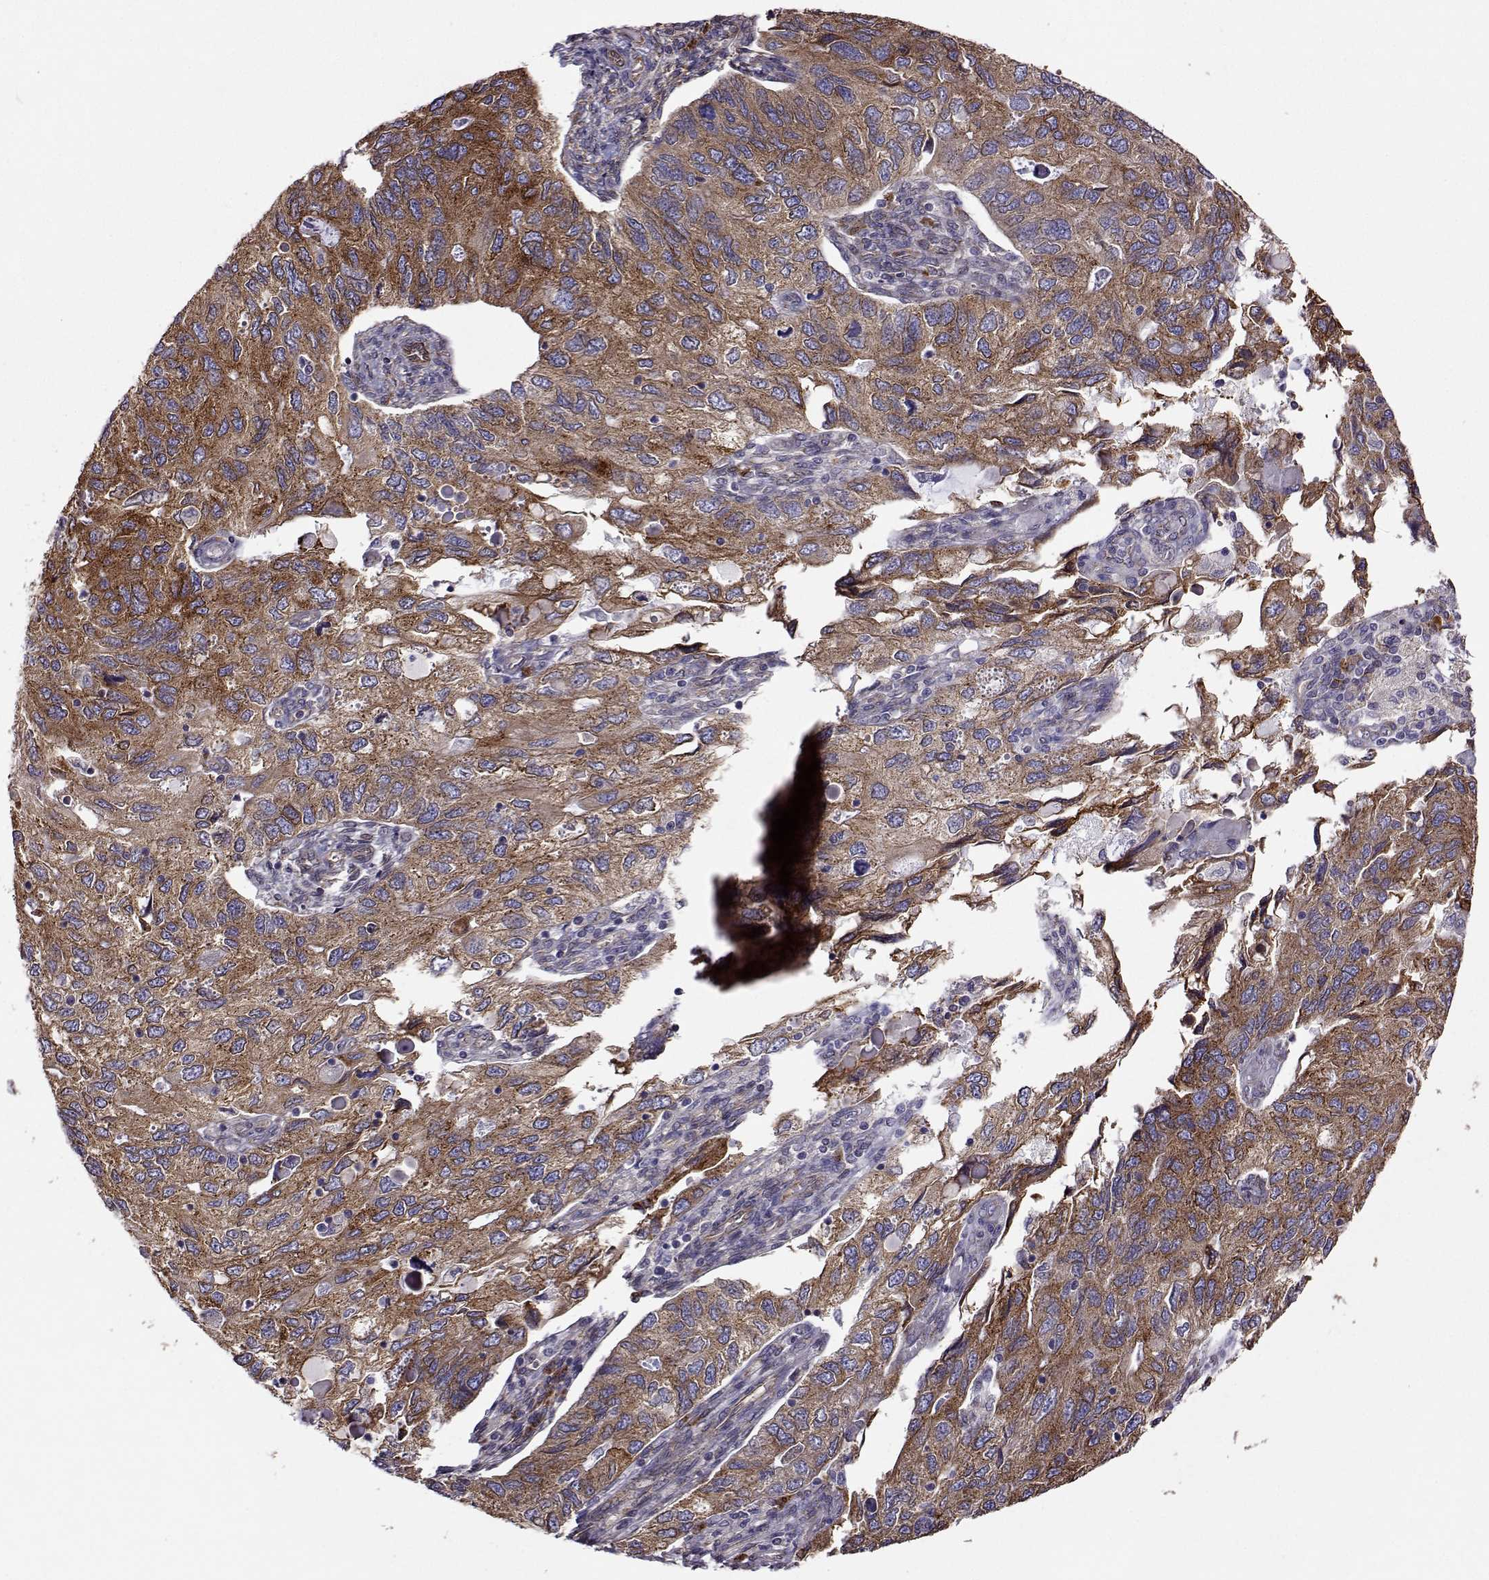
{"staining": {"intensity": "moderate", "quantity": ">75%", "location": "cytoplasmic/membranous"}, "tissue": "endometrial cancer", "cell_type": "Tumor cells", "image_type": "cancer", "snomed": [{"axis": "morphology", "description": "Carcinoma, NOS"}, {"axis": "topography", "description": "Uterus"}], "caption": "A brown stain highlights moderate cytoplasmic/membranous positivity of a protein in human endometrial cancer (carcinoma) tumor cells. (IHC, brightfield microscopy, high magnification).", "gene": "PGRMC2", "patient": {"sex": "female", "age": 76}}